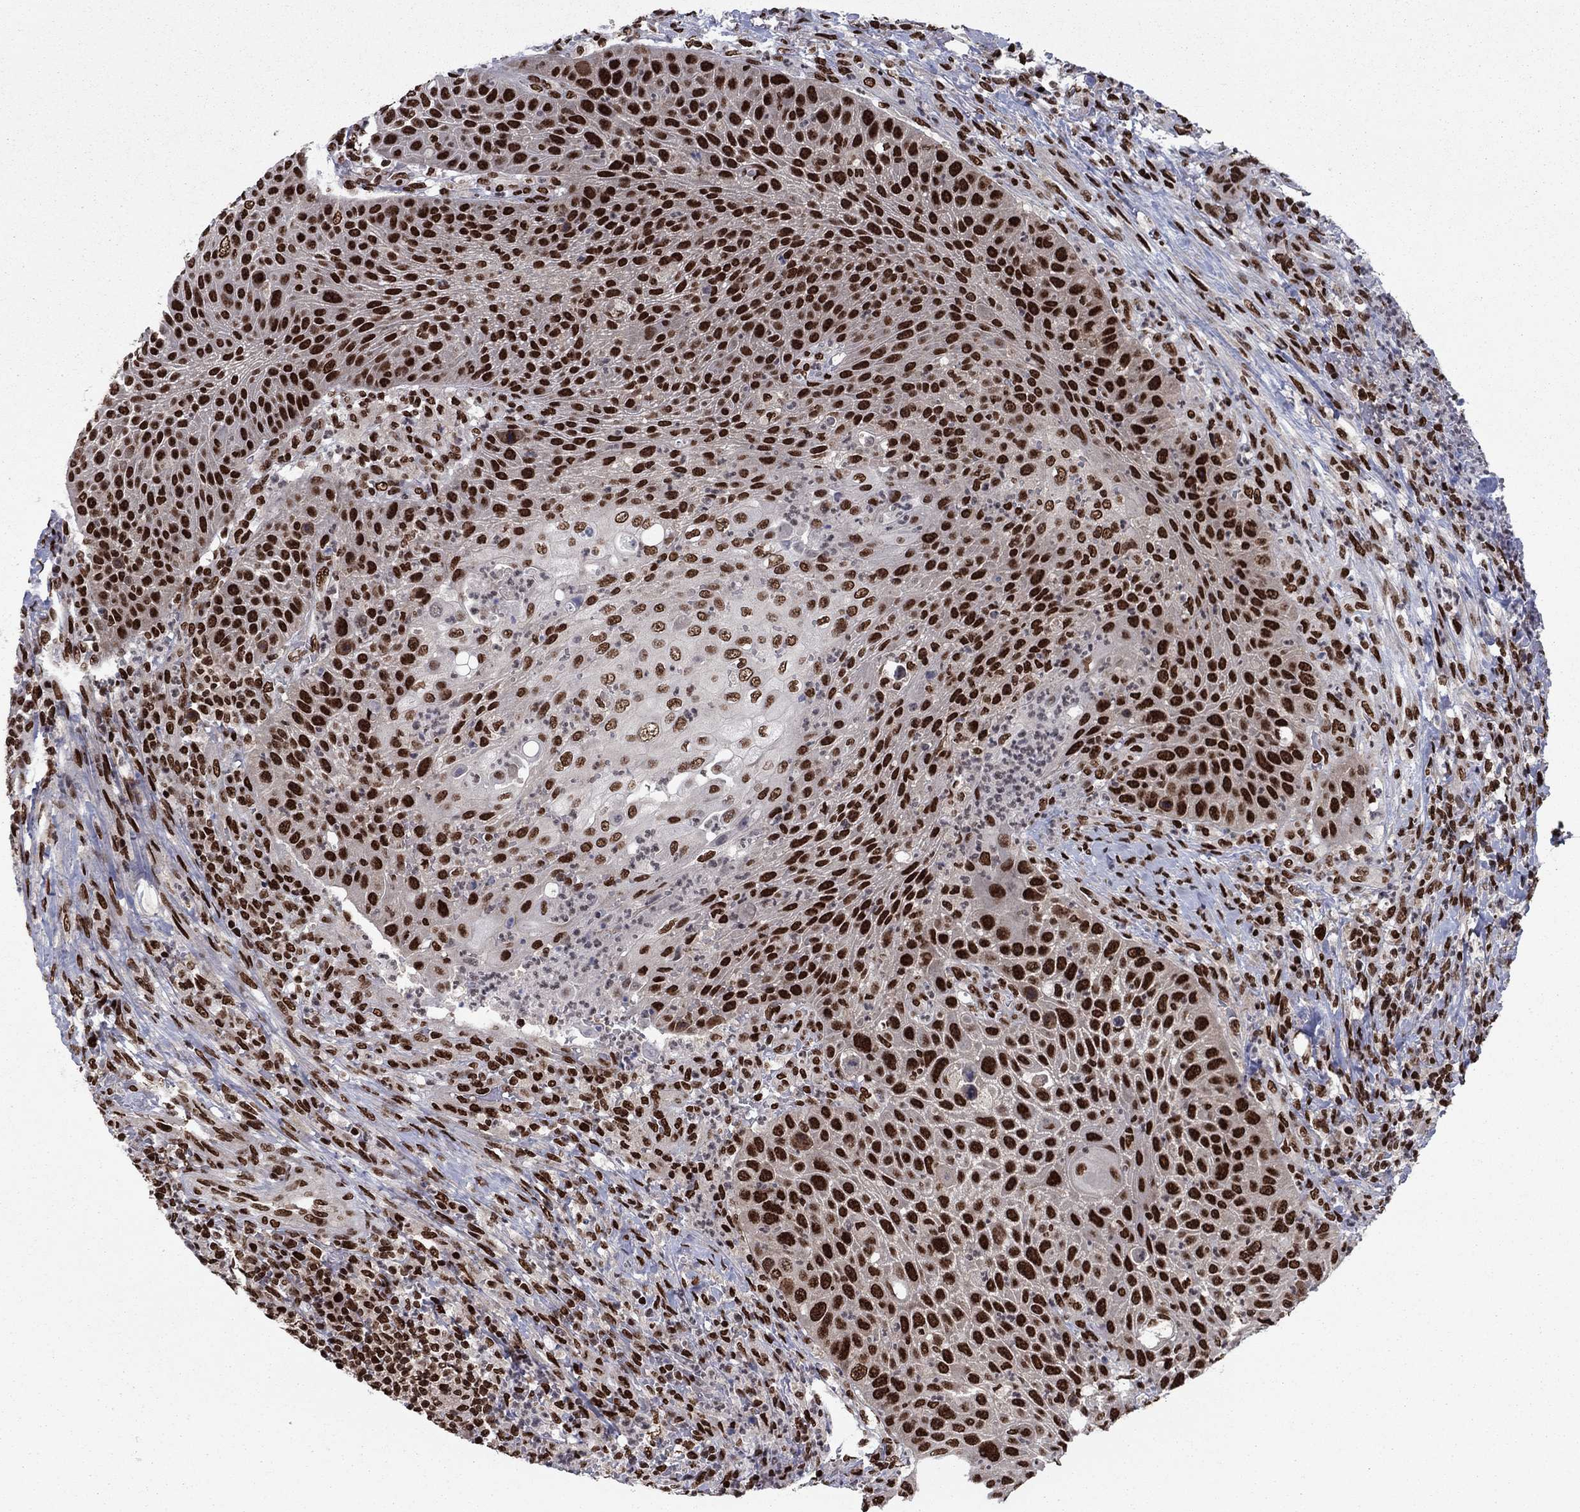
{"staining": {"intensity": "strong", "quantity": ">75%", "location": "nuclear"}, "tissue": "head and neck cancer", "cell_type": "Tumor cells", "image_type": "cancer", "snomed": [{"axis": "morphology", "description": "Squamous cell carcinoma, NOS"}, {"axis": "topography", "description": "Head-Neck"}], "caption": "Brown immunohistochemical staining in head and neck cancer (squamous cell carcinoma) reveals strong nuclear expression in approximately >75% of tumor cells.", "gene": "USP54", "patient": {"sex": "male", "age": 69}}